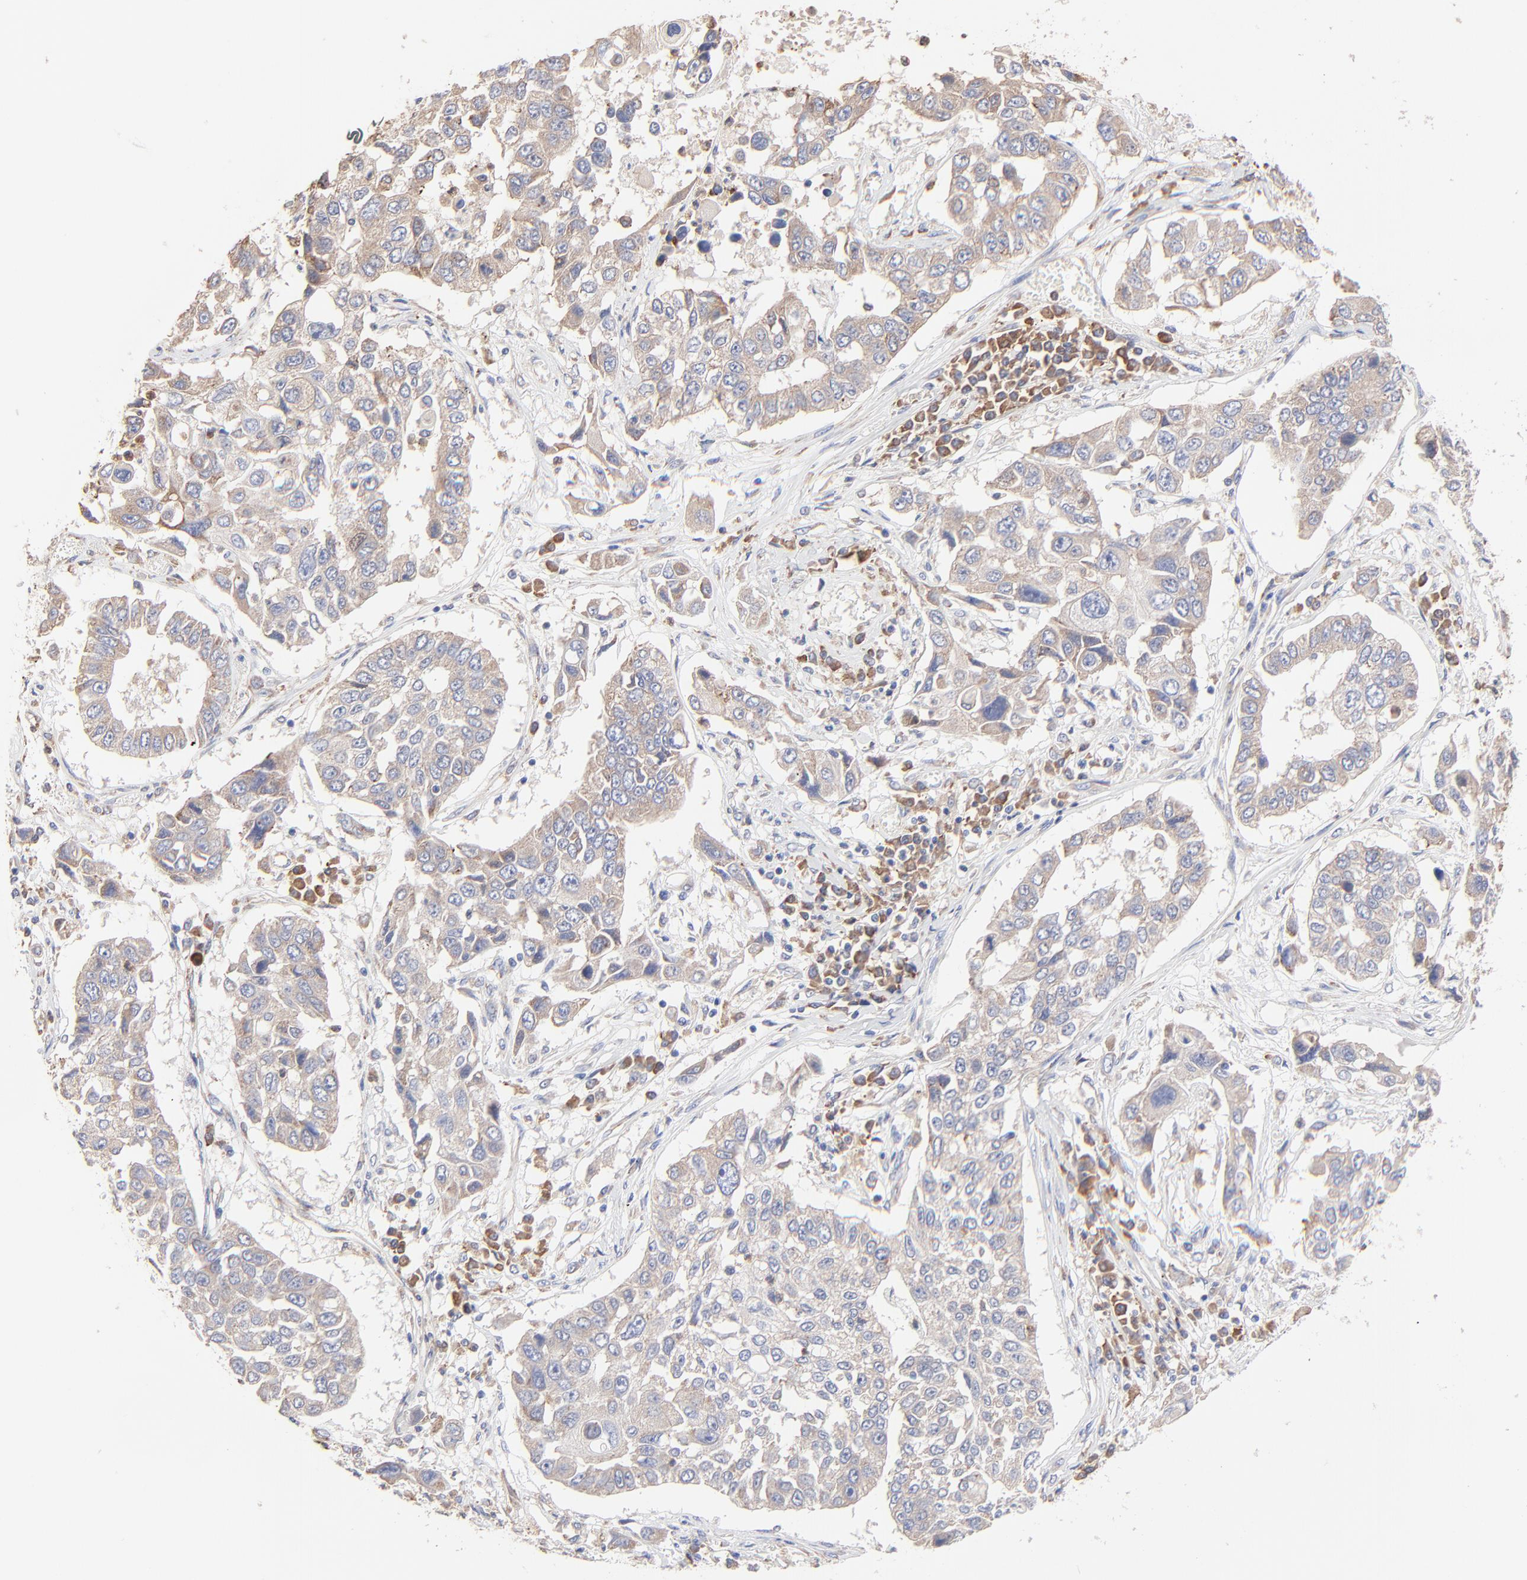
{"staining": {"intensity": "moderate", "quantity": ">75%", "location": "cytoplasmic/membranous"}, "tissue": "lung cancer", "cell_type": "Tumor cells", "image_type": "cancer", "snomed": [{"axis": "morphology", "description": "Squamous cell carcinoma, NOS"}, {"axis": "topography", "description": "Lung"}], "caption": "Immunohistochemistry (IHC) of human lung squamous cell carcinoma demonstrates medium levels of moderate cytoplasmic/membranous expression in approximately >75% of tumor cells.", "gene": "PPFIBP2", "patient": {"sex": "male", "age": 71}}